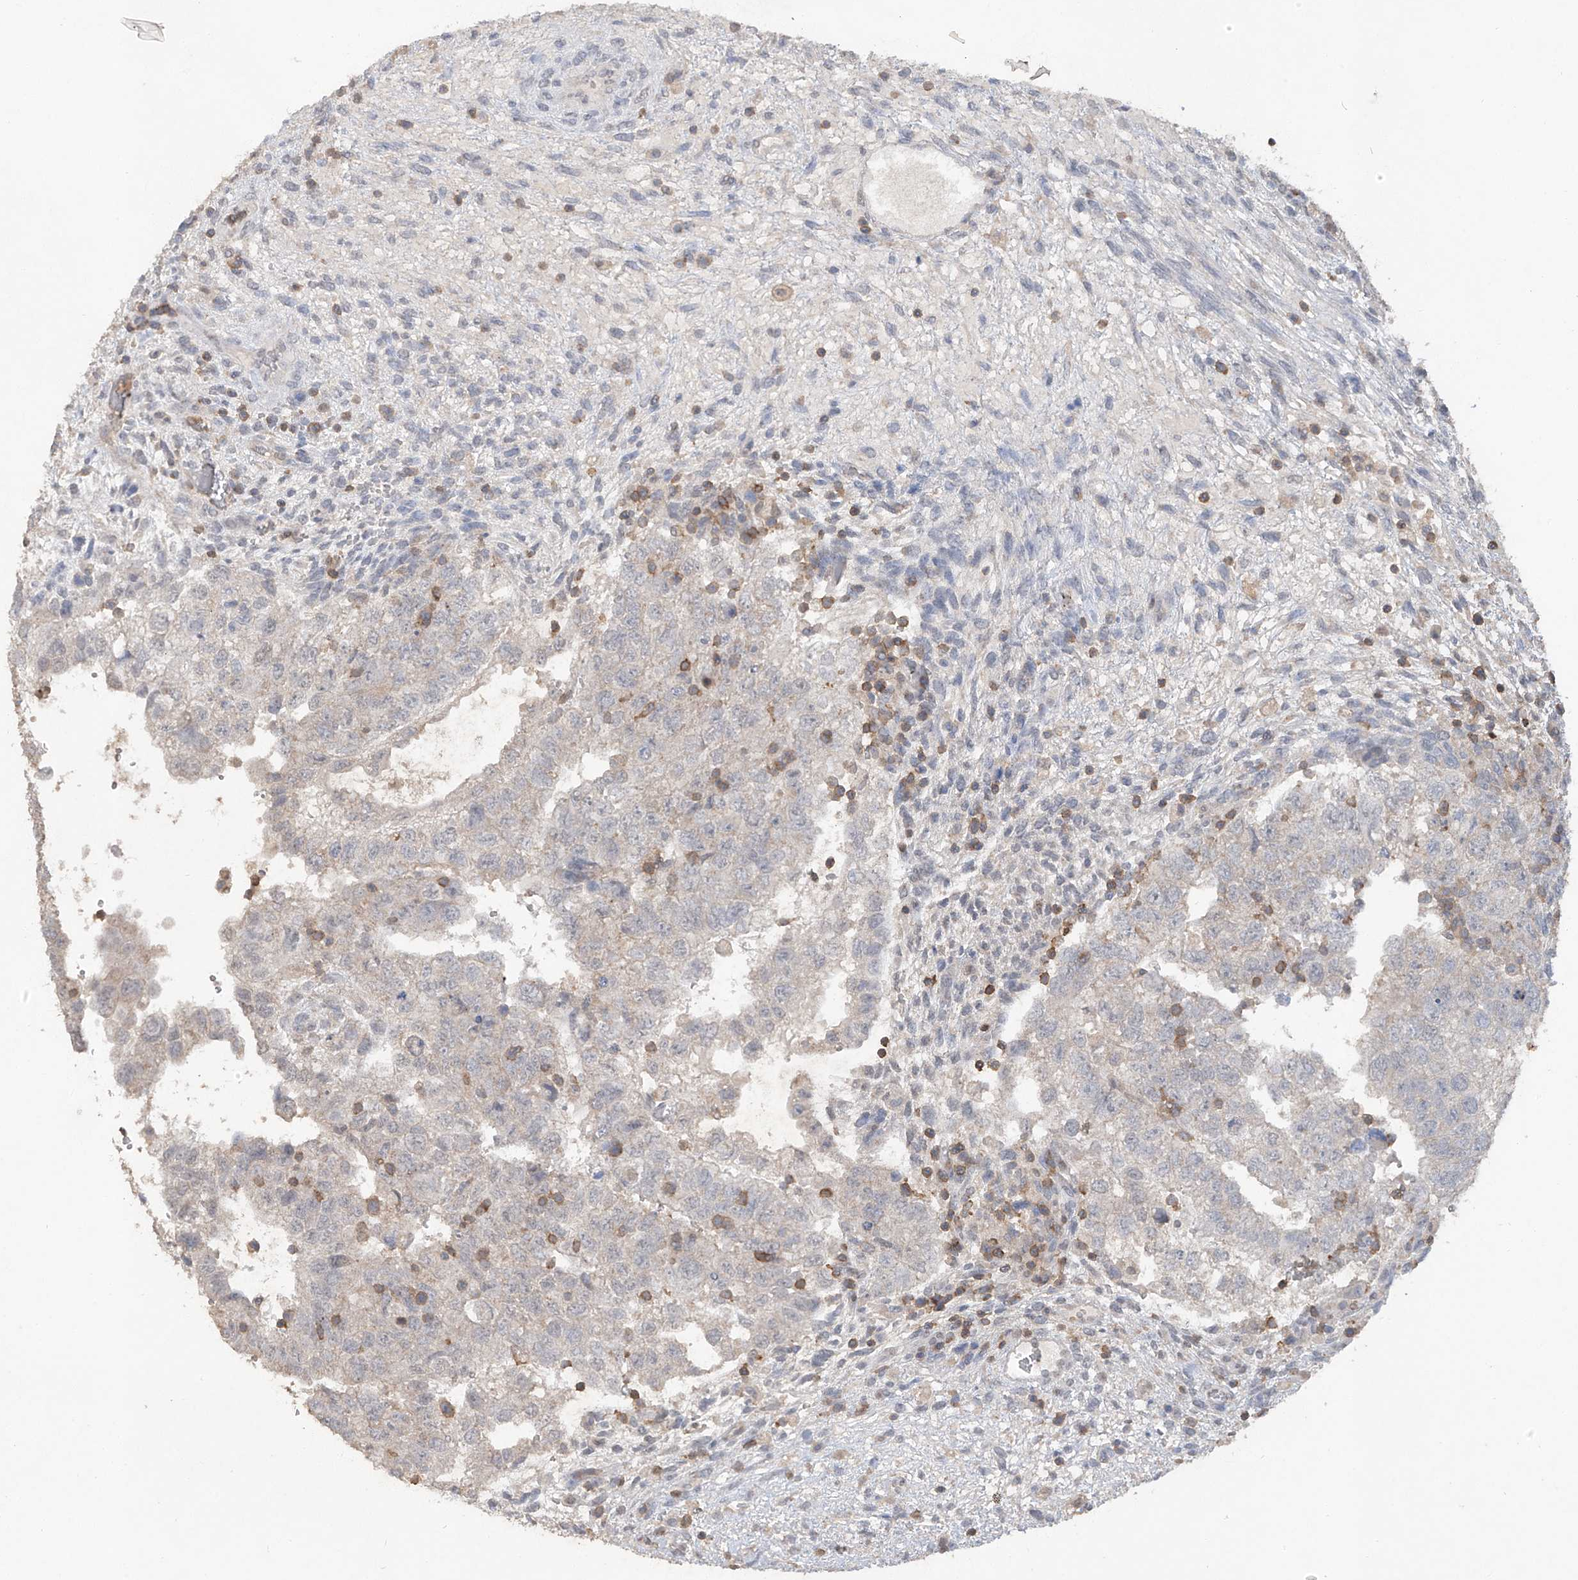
{"staining": {"intensity": "negative", "quantity": "none", "location": "none"}, "tissue": "testis cancer", "cell_type": "Tumor cells", "image_type": "cancer", "snomed": [{"axis": "morphology", "description": "Carcinoma, Embryonal, NOS"}, {"axis": "topography", "description": "Testis"}], "caption": "Testis cancer stained for a protein using immunohistochemistry shows no expression tumor cells.", "gene": "HAS3", "patient": {"sex": "male", "age": 37}}